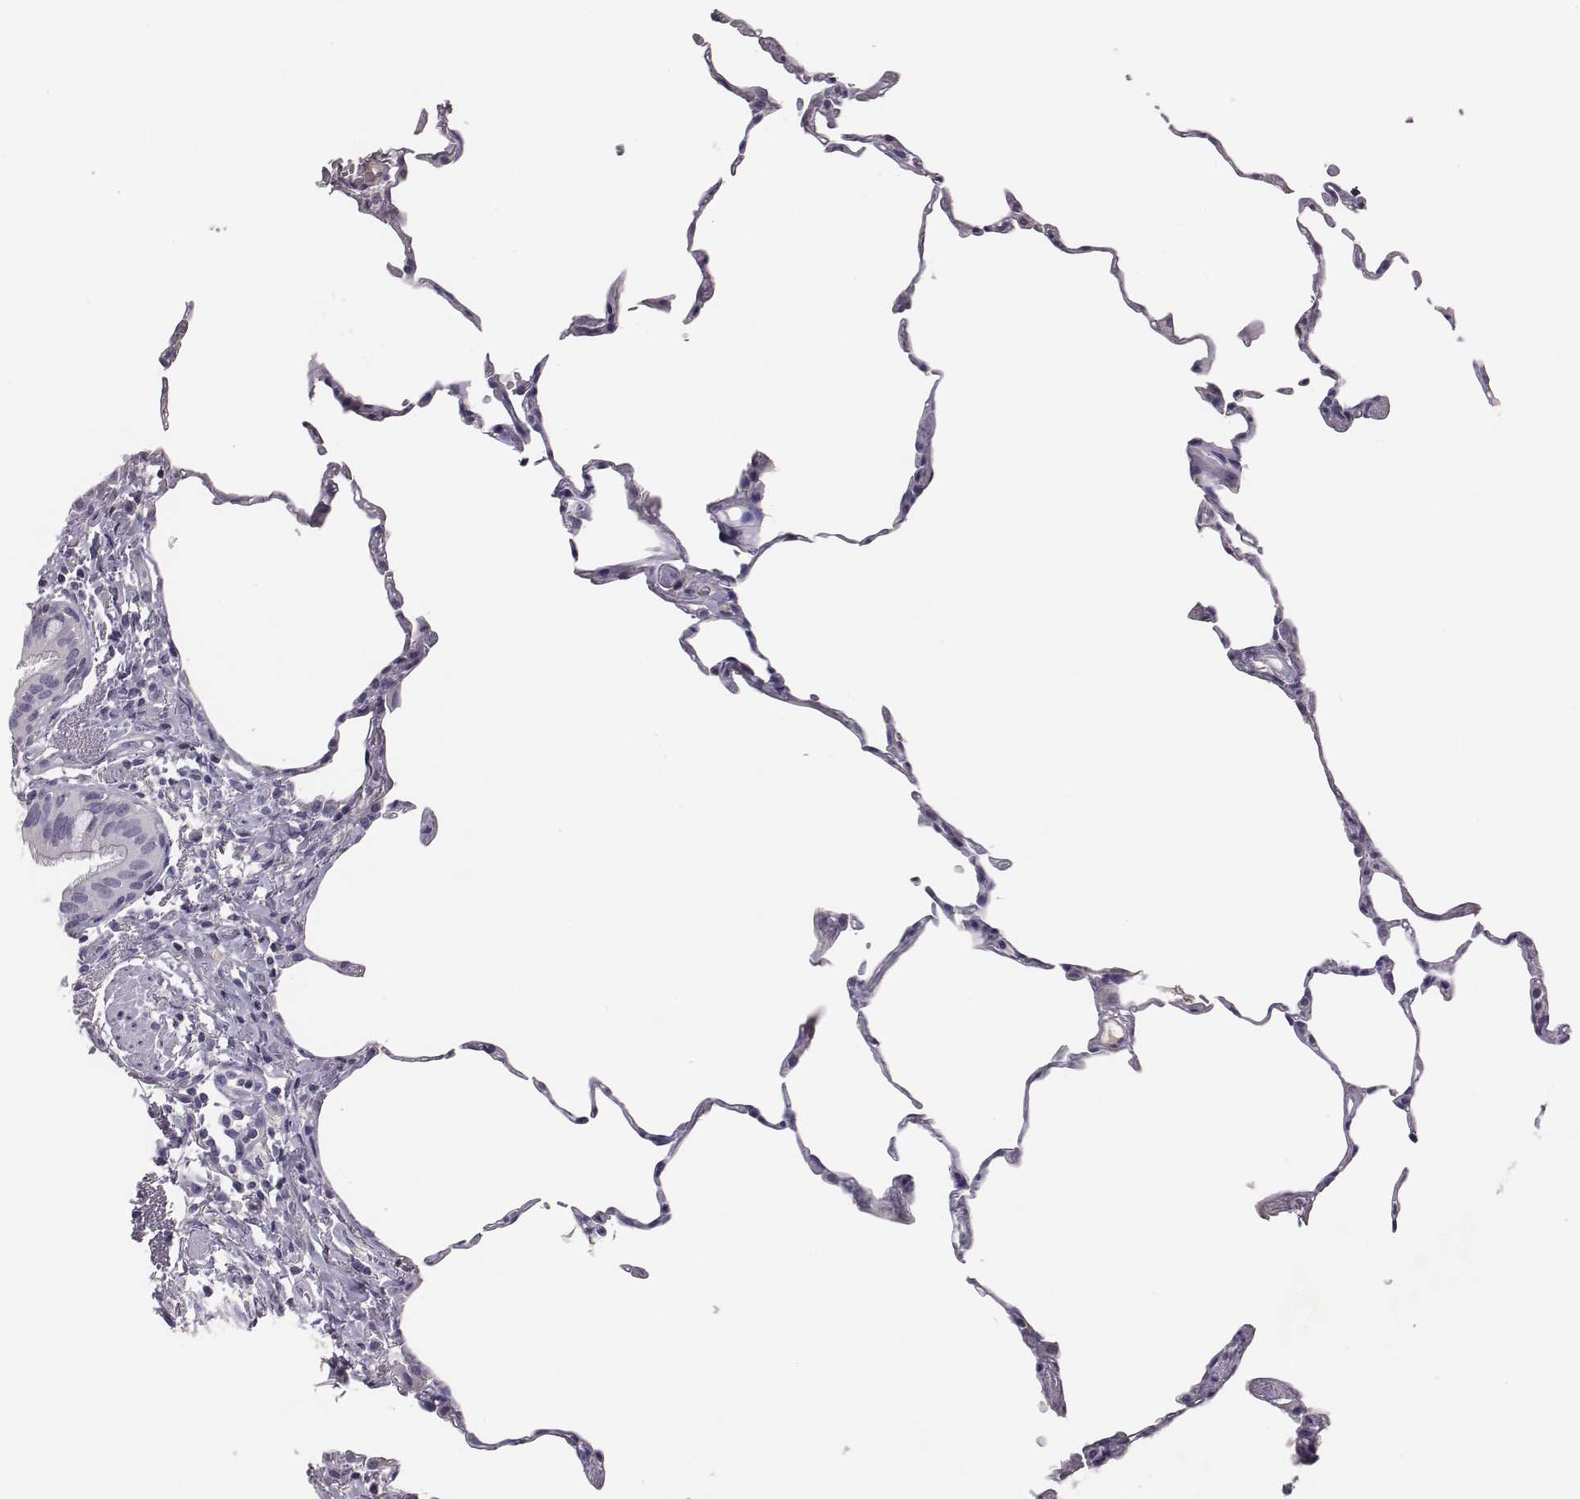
{"staining": {"intensity": "negative", "quantity": "none", "location": "none"}, "tissue": "lung", "cell_type": "Alveolar cells", "image_type": "normal", "snomed": [{"axis": "morphology", "description": "Normal tissue, NOS"}, {"axis": "topography", "description": "Lung"}], "caption": "Alveolar cells are negative for brown protein staining in benign lung. (Brightfield microscopy of DAB (3,3'-diaminobenzidine) immunohistochemistry at high magnification).", "gene": "EN1", "patient": {"sex": "female", "age": 57}}